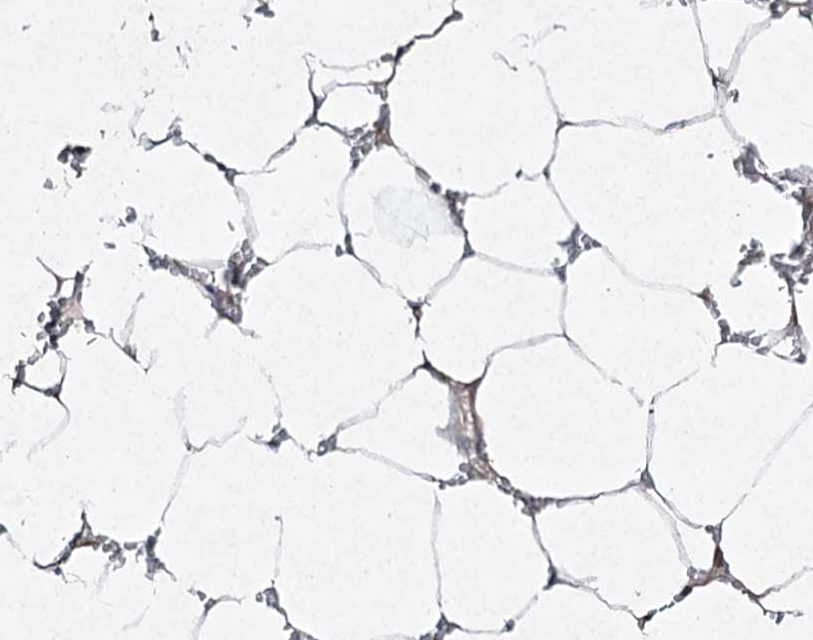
{"staining": {"intensity": "weak", "quantity": "<25%", "location": "cytoplasmic/membranous"}, "tissue": "bone marrow", "cell_type": "Hematopoietic cells", "image_type": "normal", "snomed": [{"axis": "morphology", "description": "Normal tissue, NOS"}, {"axis": "topography", "description": "Bone marrow"}], "caption": "Immunohistochemistry photomicrograph of benign bone marrow stained for a protein (brown), which displays no expression in hematopoietic cells. (DAB immunohistochemistry, high magnification).", "gene": "FANCL", "patient": {"sex": "male", "age": 70}}